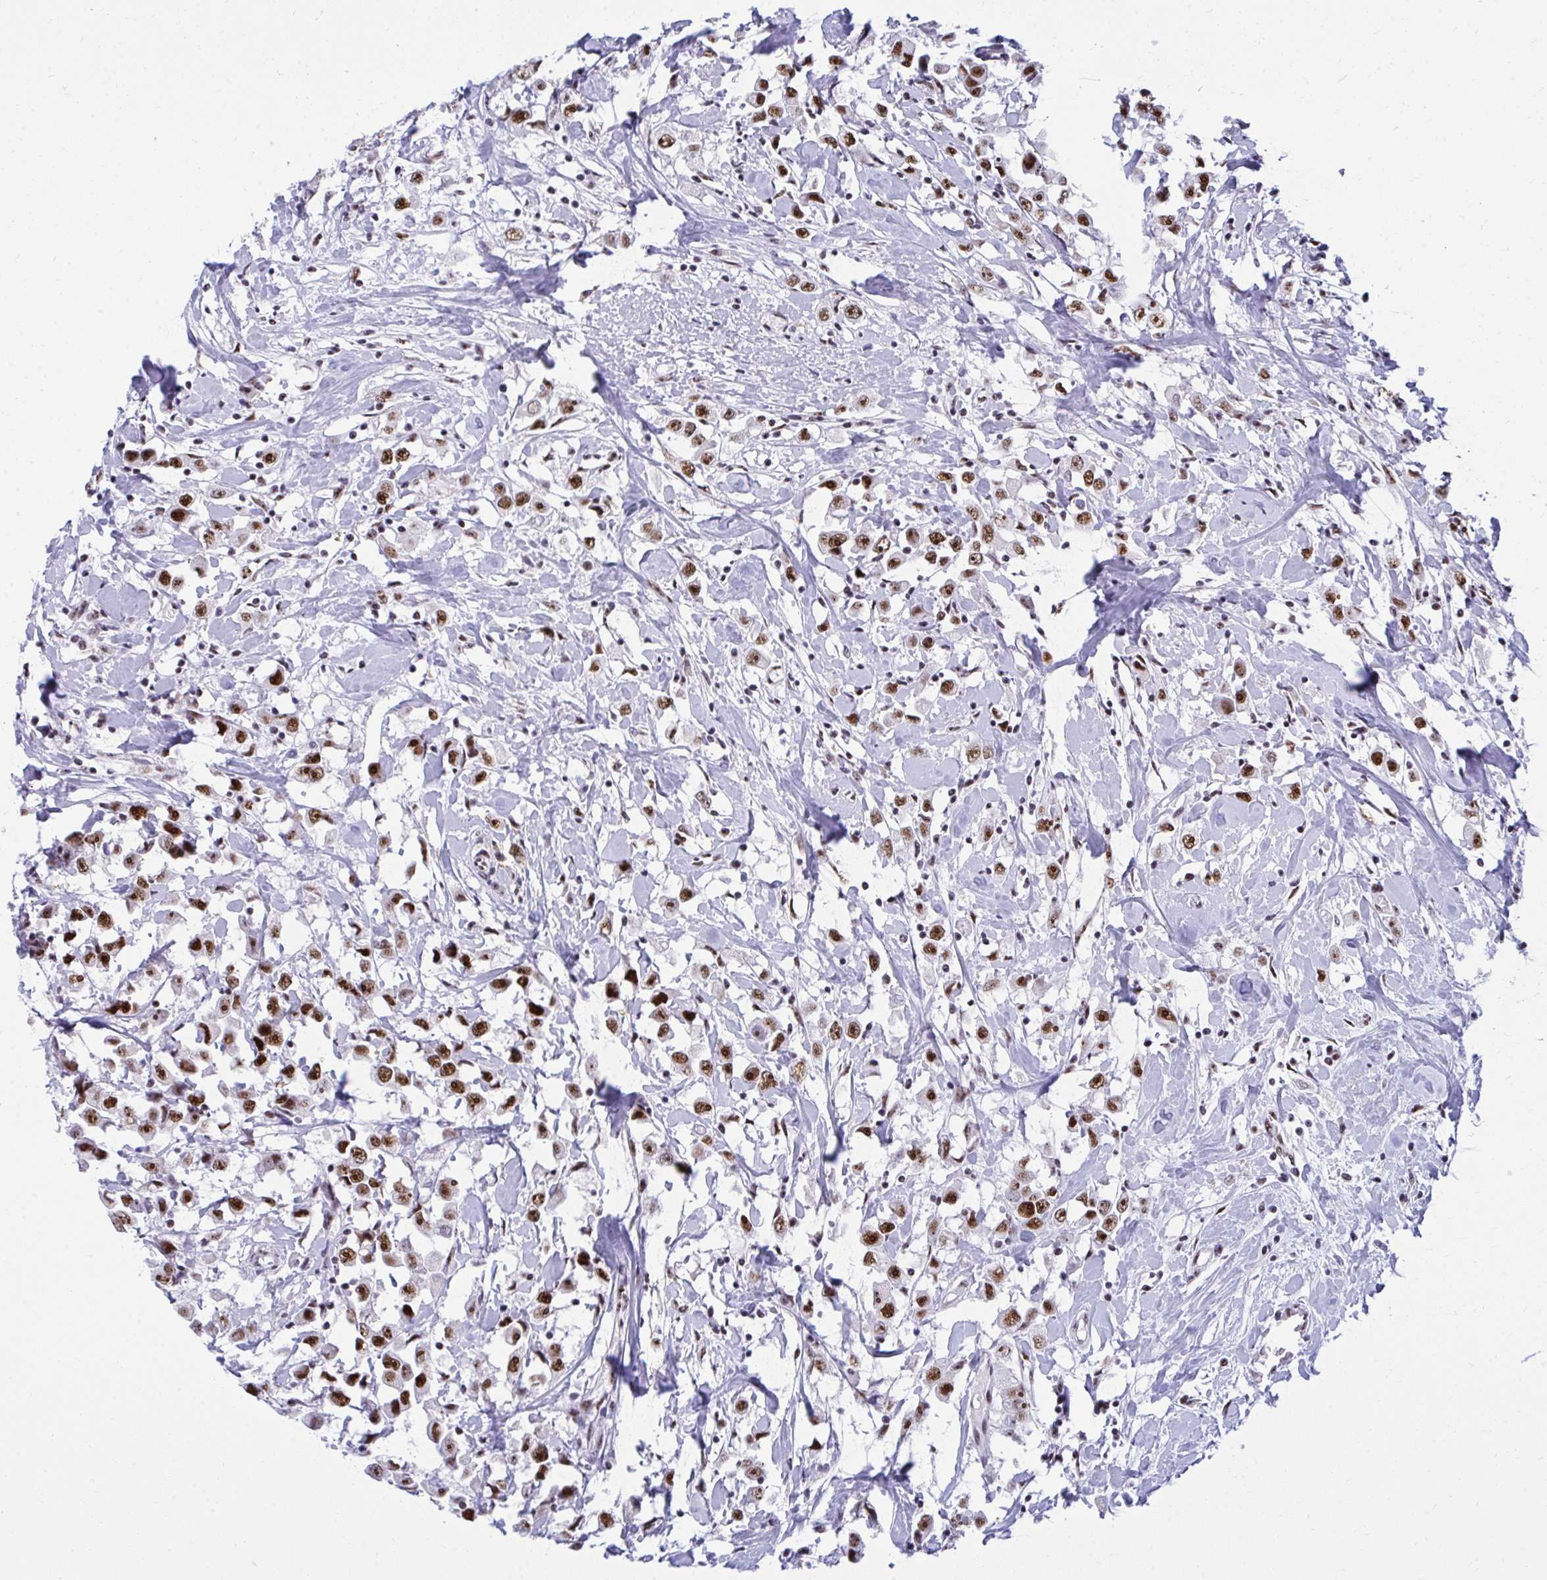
{"staining": {"intensity": "moderate", "quantity": ">75%", "location": "nuclear"}, "tissue": "breast cancer", "cell_type": "Tumor cells", "image_type": "cancer", "snomed": [{"axis": "morphology", "description": "Duct carcinoma"}, {"axis": "topography", "description": "Breast"}], "caption": "IHC of human infiltrating ductal carcinoma (breast) exhibits medium levels of moderate nuclear staining in approximately >75% of tumor cells.", "gene": "PELP1", "patient": {"sex": "female", "age": 61}}